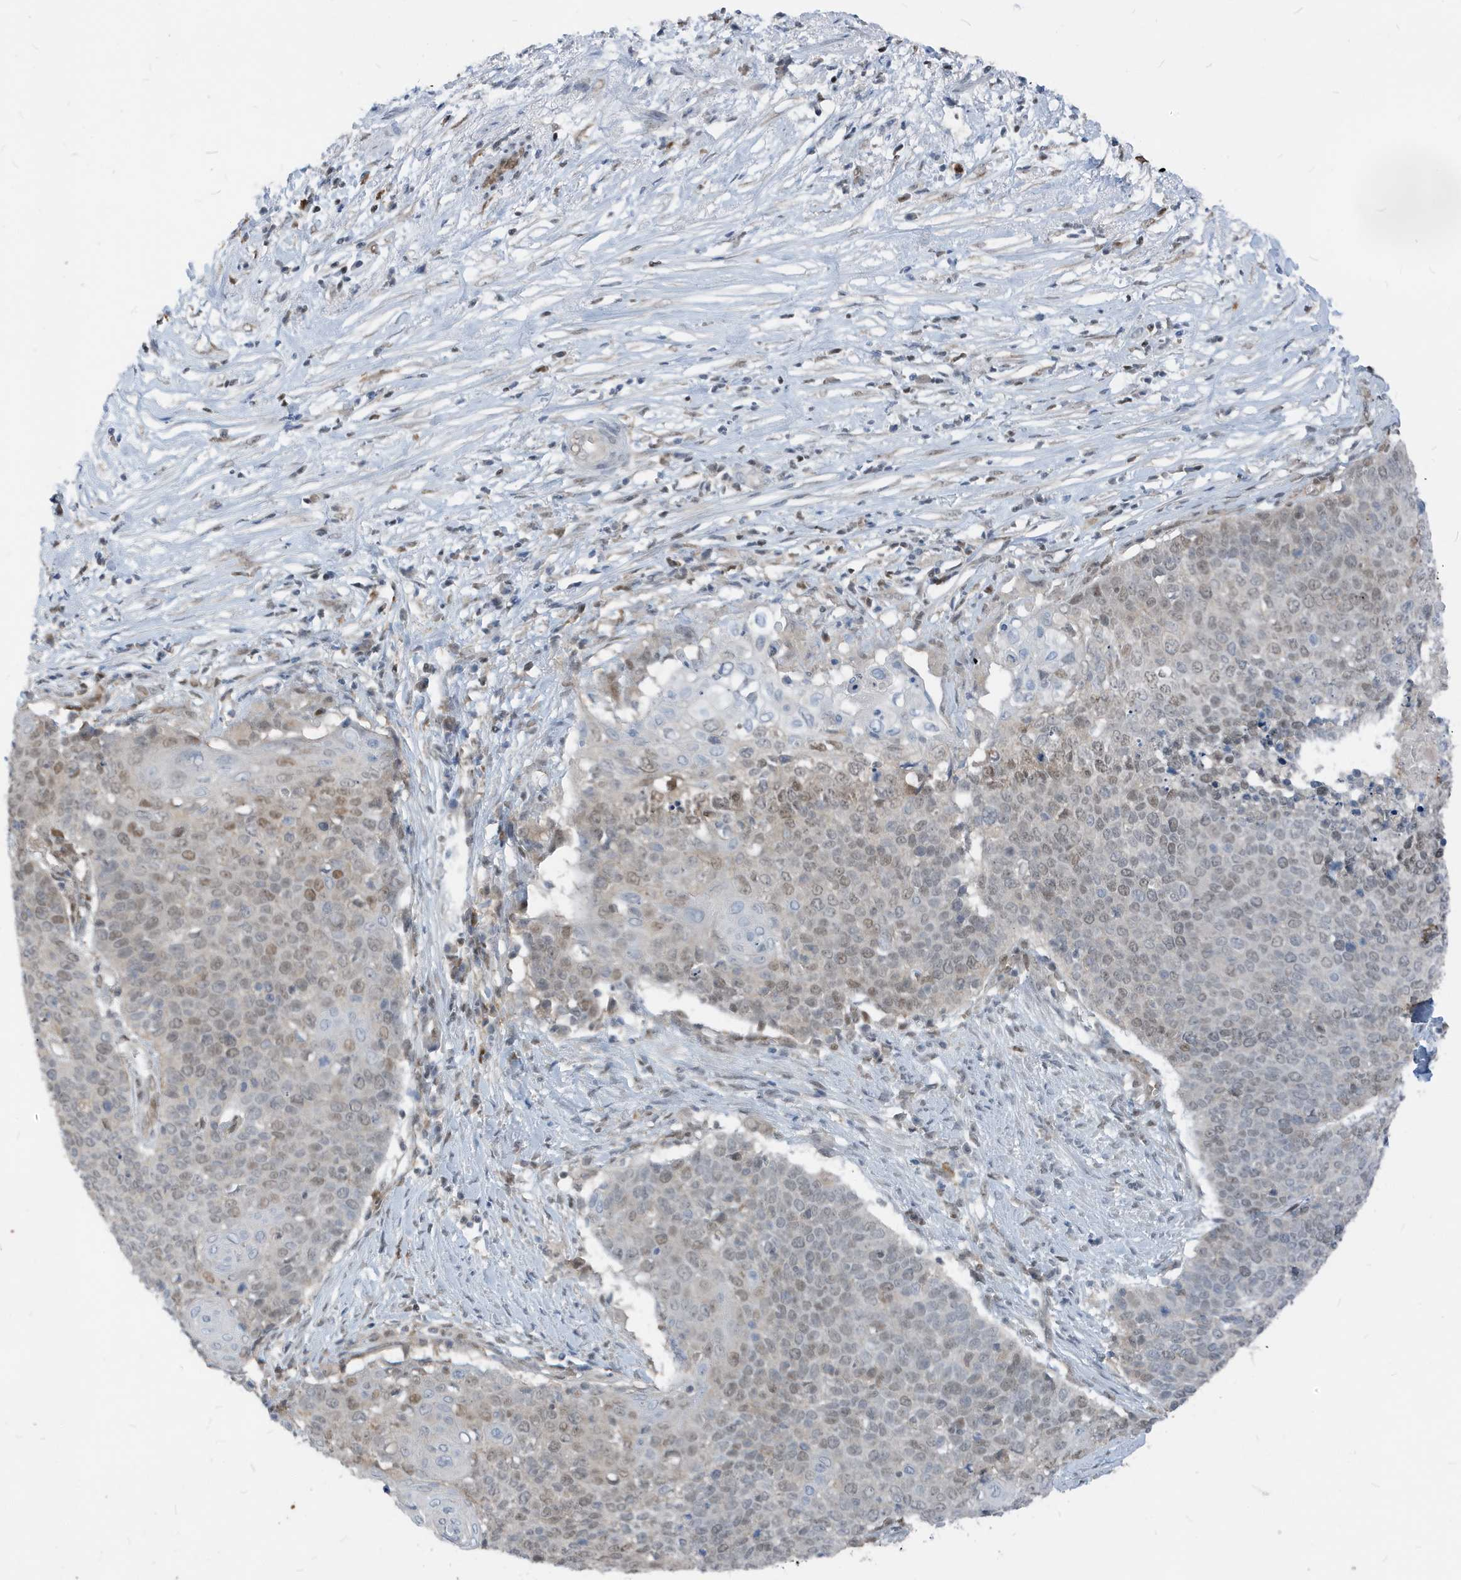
{"staining": {"intensity": "weak", "quantity": ">75%", "location": "nuclear"}, "tissue": "cervical cancer", "cell_type": "Tumor cells", "image_type": "cancer", "snomed": [{"axis": "morphology", "description": "Squamous cell carcinoma, NOS"}, {"axis": "topography", "description": "Cervix"}], "caption": "Immunohistochemical staining of human cervical cancer (squamous cell carcinoma) exhibits low levels of weak nuclear expression in approximately >75% of tumor cells.", "gene": "NCOA7", "patient": {"sex": "female", "age": 39}}